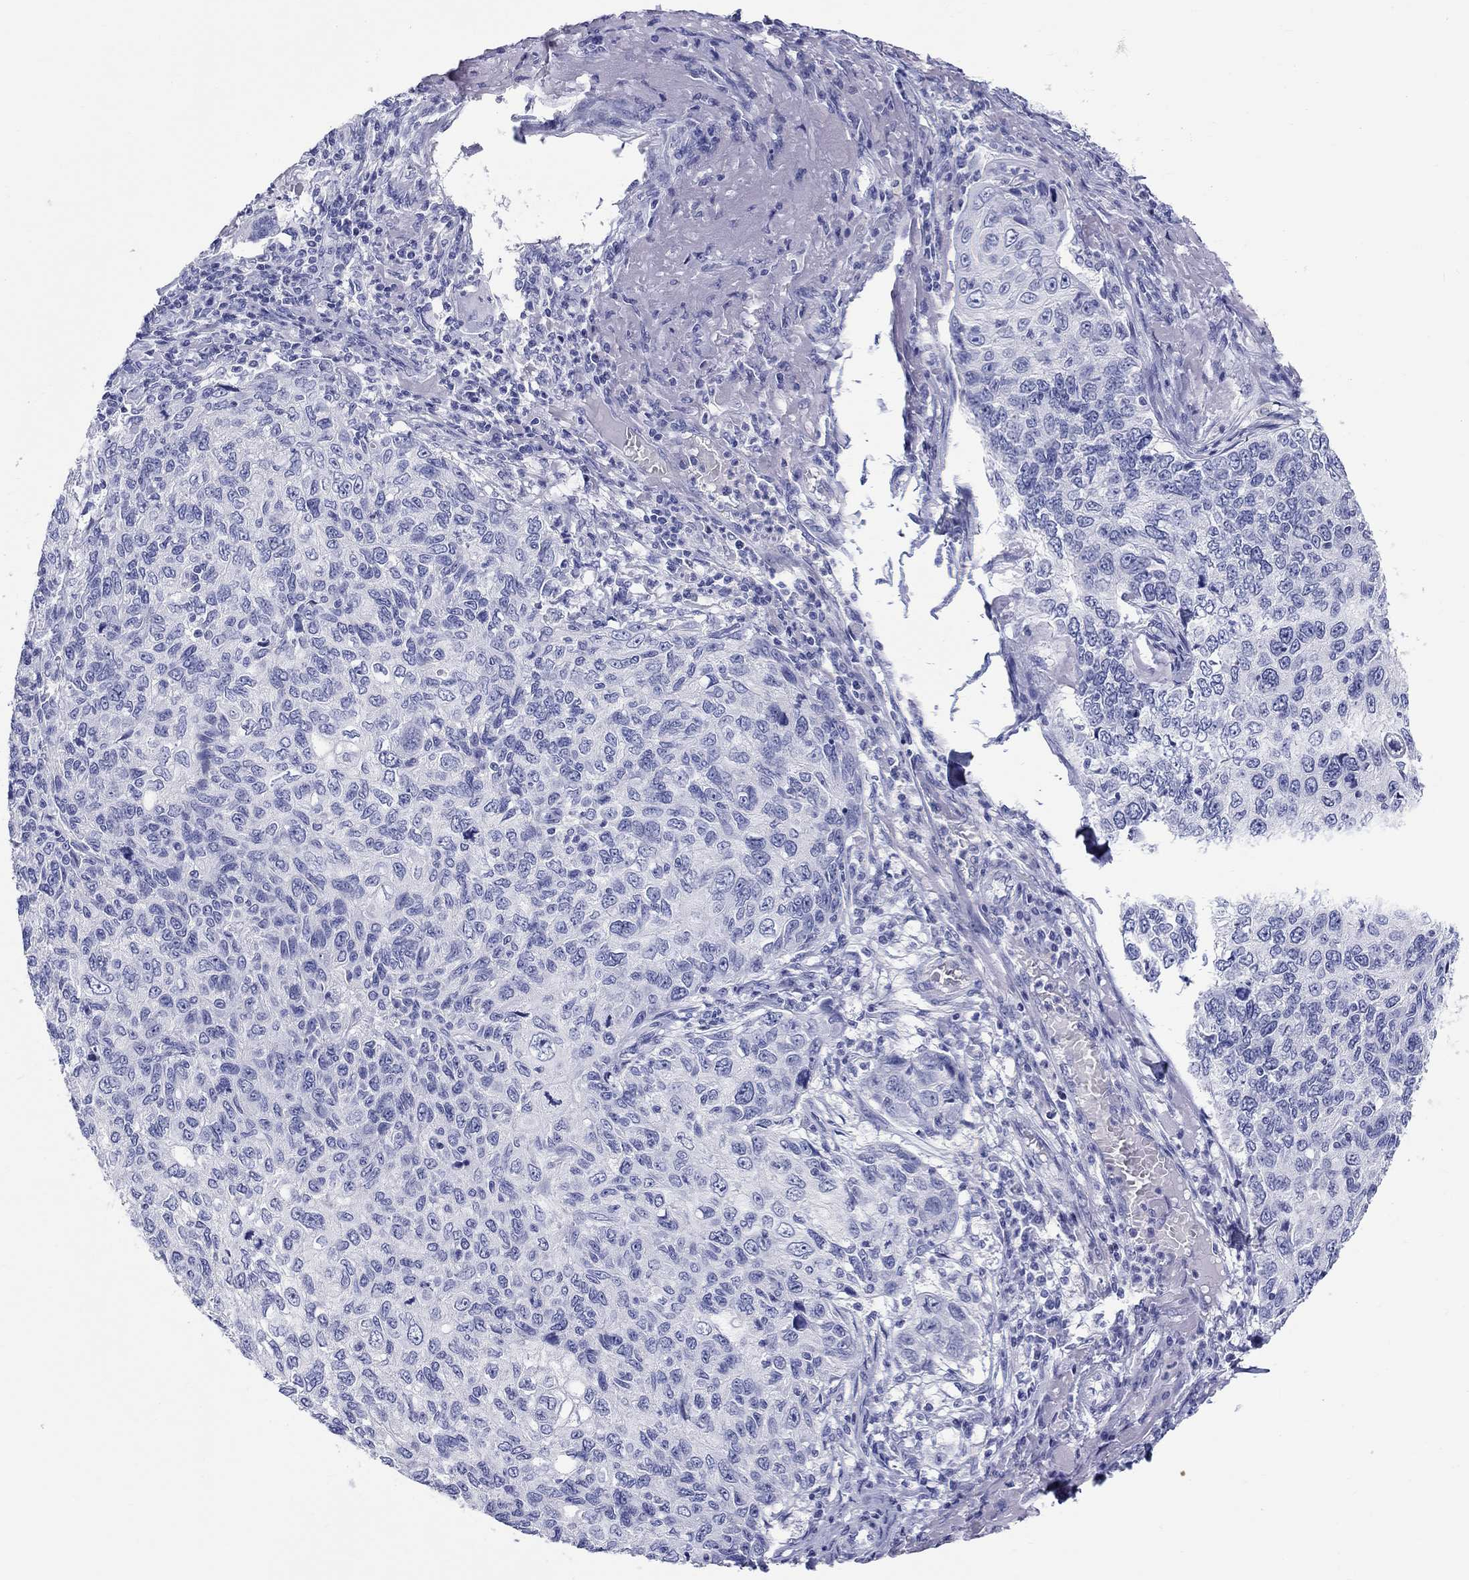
{"staining": {"intensity": "negative", "quantity": "none", "location": "none"}, "tissue": "skin cancer", "cell_type": "Tumor cells", "image_type": "cancer", "snomed": [{"axis": "morphology", "description": "Squamous cell carcinoma, NOS"}, {"axis": "topography", "description": "Skin"}], "caption": "Tumor cells show no significant protein positivity in skin squamous cell carcinoma.", "gene": "LAMP5", "patient": {"sex": "male", "age": 92}}